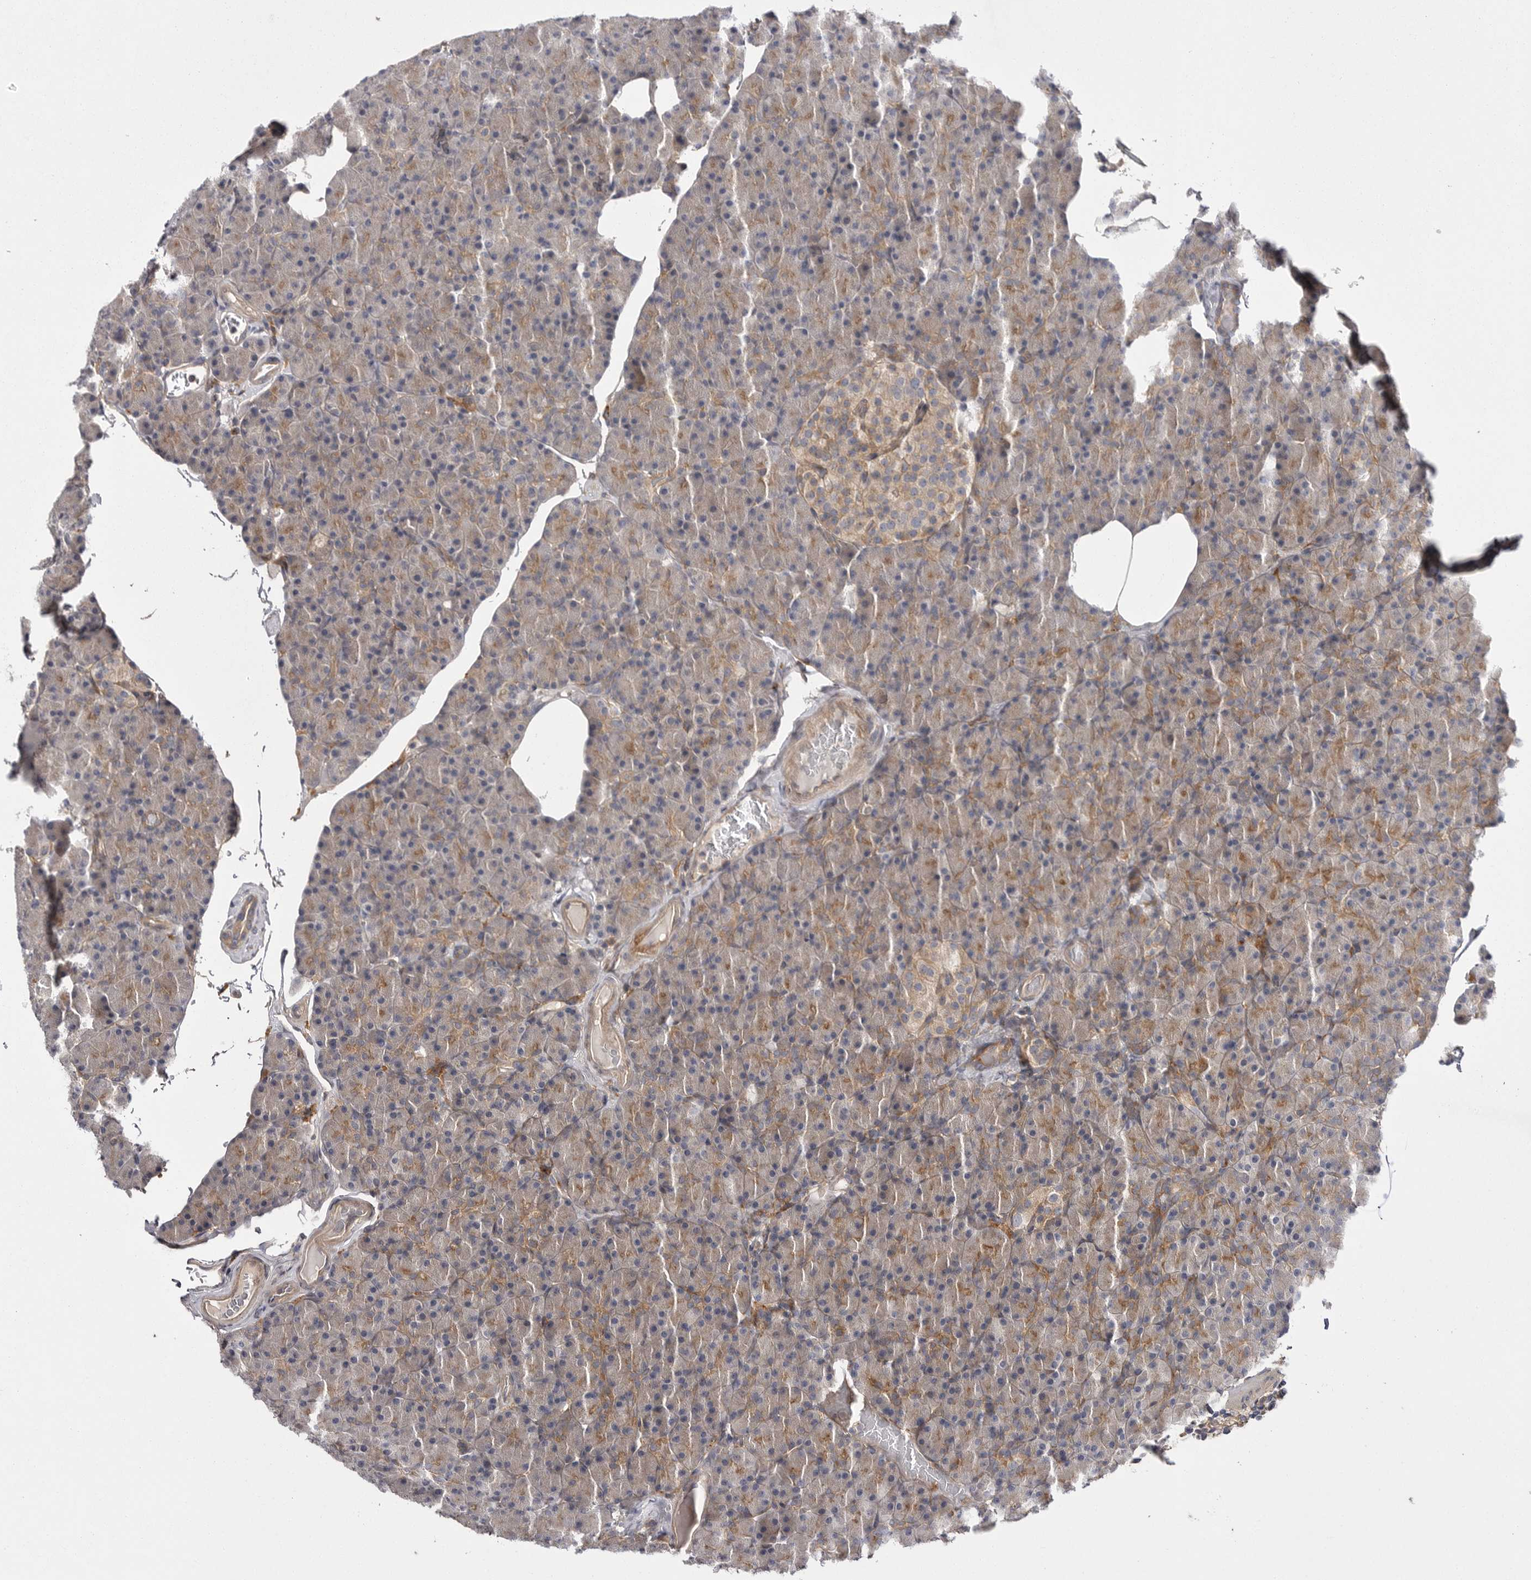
{"staining": {"intensity": "moderate", "quantity": "25%-75%", "location": "cytoplasmic/membranous"}, "tissue": "pancreas", "cell_type": "Exocrine glandular cells", "image_type": "normal", "snomed": [{"axis": "morphology", "description": "Normal tissue, NOS"}, {"axis": "topography", "description": "Pancreas"}], "caption": "Pancreas stained for a protein displays moderate cytoplasmic/membranous positivity in exocrine glandular cells. The protein is stained brown, and the nuclei are stained in blue (DAB (3,3'-diaminobenzidine) IHC with brightfield microscopy, high magnification).", "gene": "OSBPL9", "patient": {"sex": "female", "age": 43}}